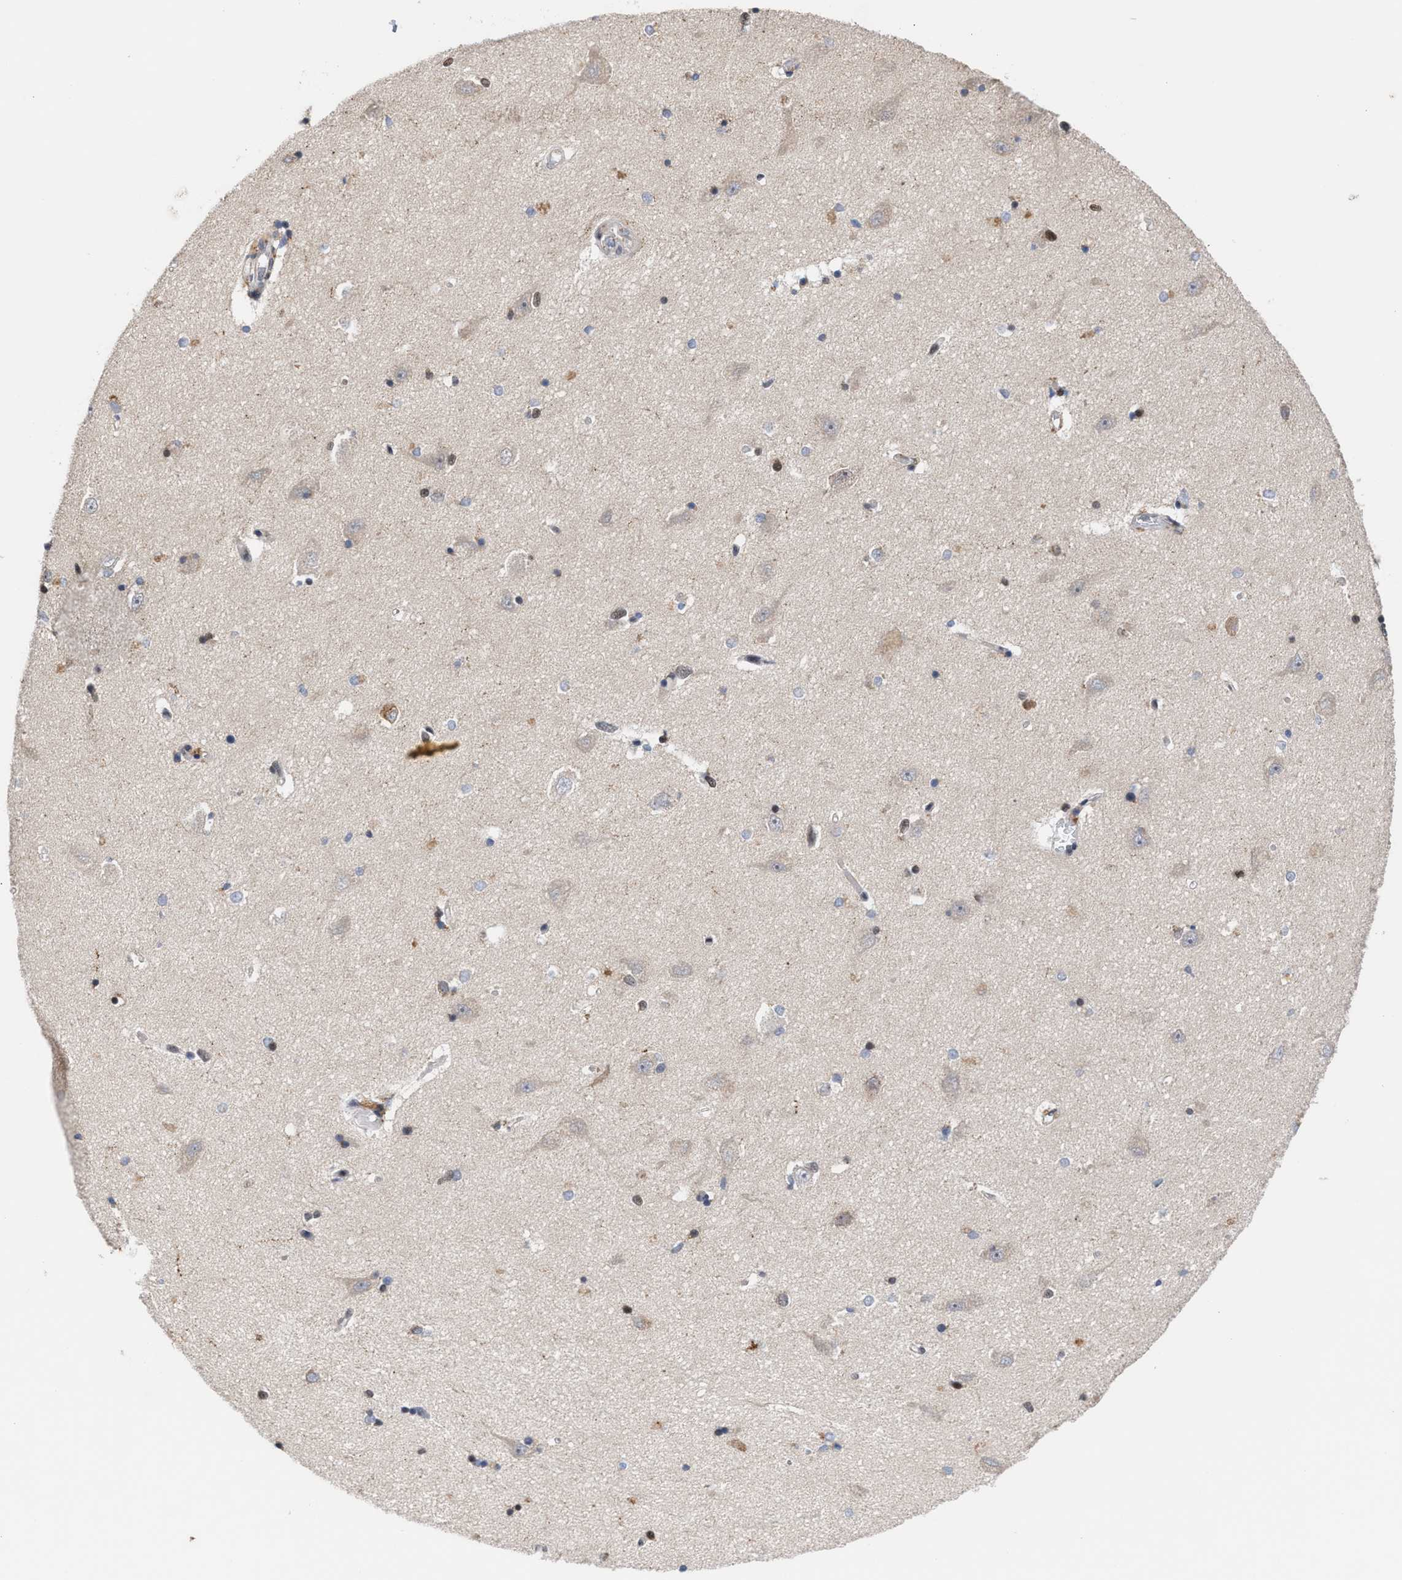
{"staining": {"intensity": "weak", "quantity": "<25%", "location": "cytoplasmic/membranous"}, "tissue": "hippocampus", "cell_type": "Glial cells", "image_type": "normal", "snomed": [{"axis": "morphology", "description": "Normal tissue, NOS"}, {"axis": "topography", "description": "Hippocampus"}], "caption": "The immunohistochemistry (IHC) histopathology image has no significant expression in glial cells of hippocampus.", "gene": "MKNK2", "patient": {"sex": "male", "age": 45}}